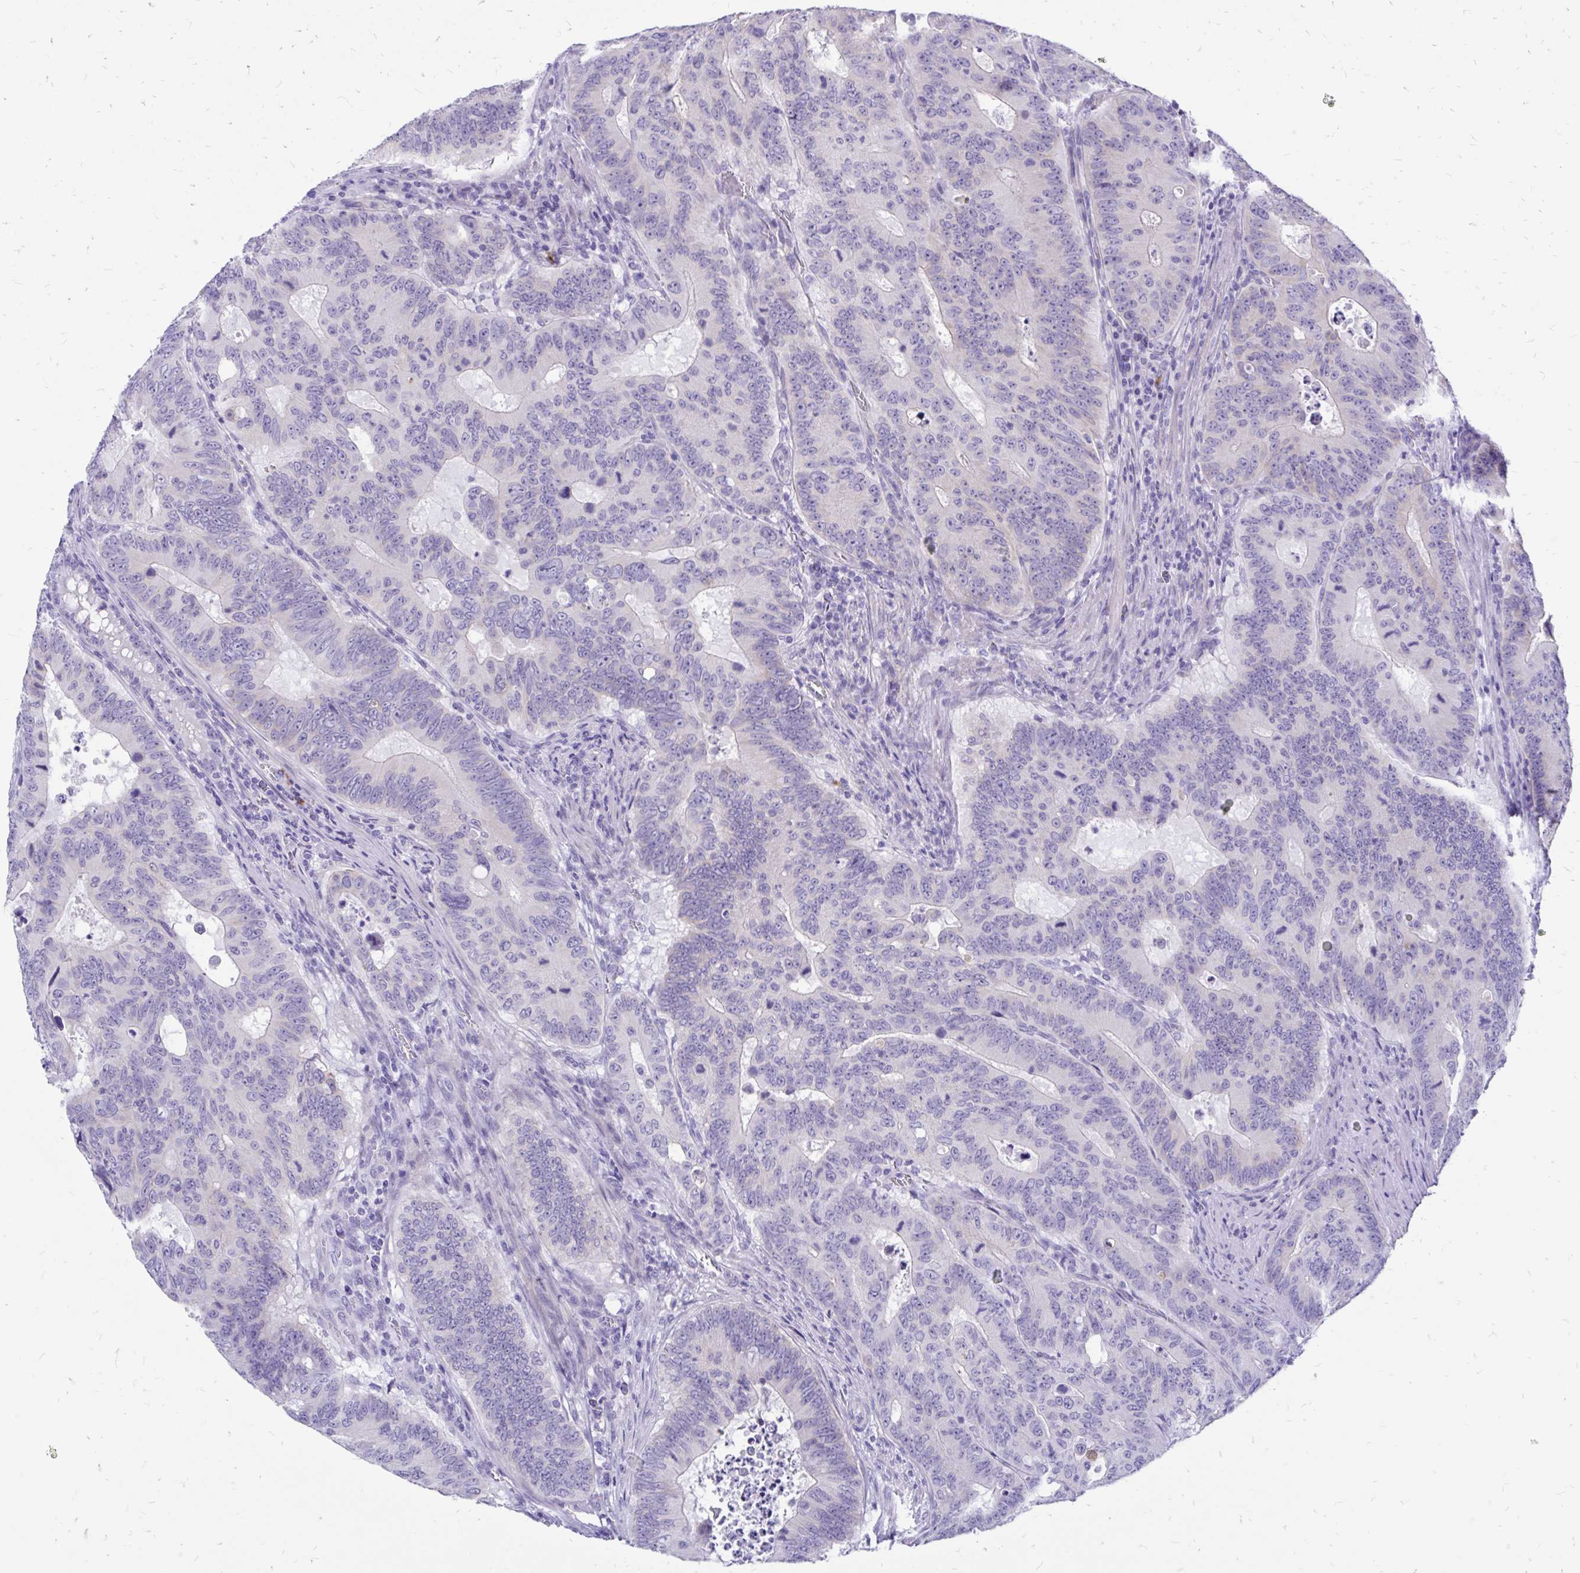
{"staining": {"intensity": "negative", "quantity": "none", "location": "none"}, "tissue": "colorectal cancer", "cell_type": "Tumor cells", "image_type": "cancer", "snomed": [{"axis": "morphology", "description": "Adenocarcinoma, NOS"}, {"axis": "topography", "description": "Colon"}], "caption": "DAB (3,3'-diaminobenzidine) immunohistochemical staining of human colorectal cancer (adenocarcinoma) shows no significant positivity in tumor cells.", "gene": "IGSF5", "patient": {"sex": "male", "age": 62}}